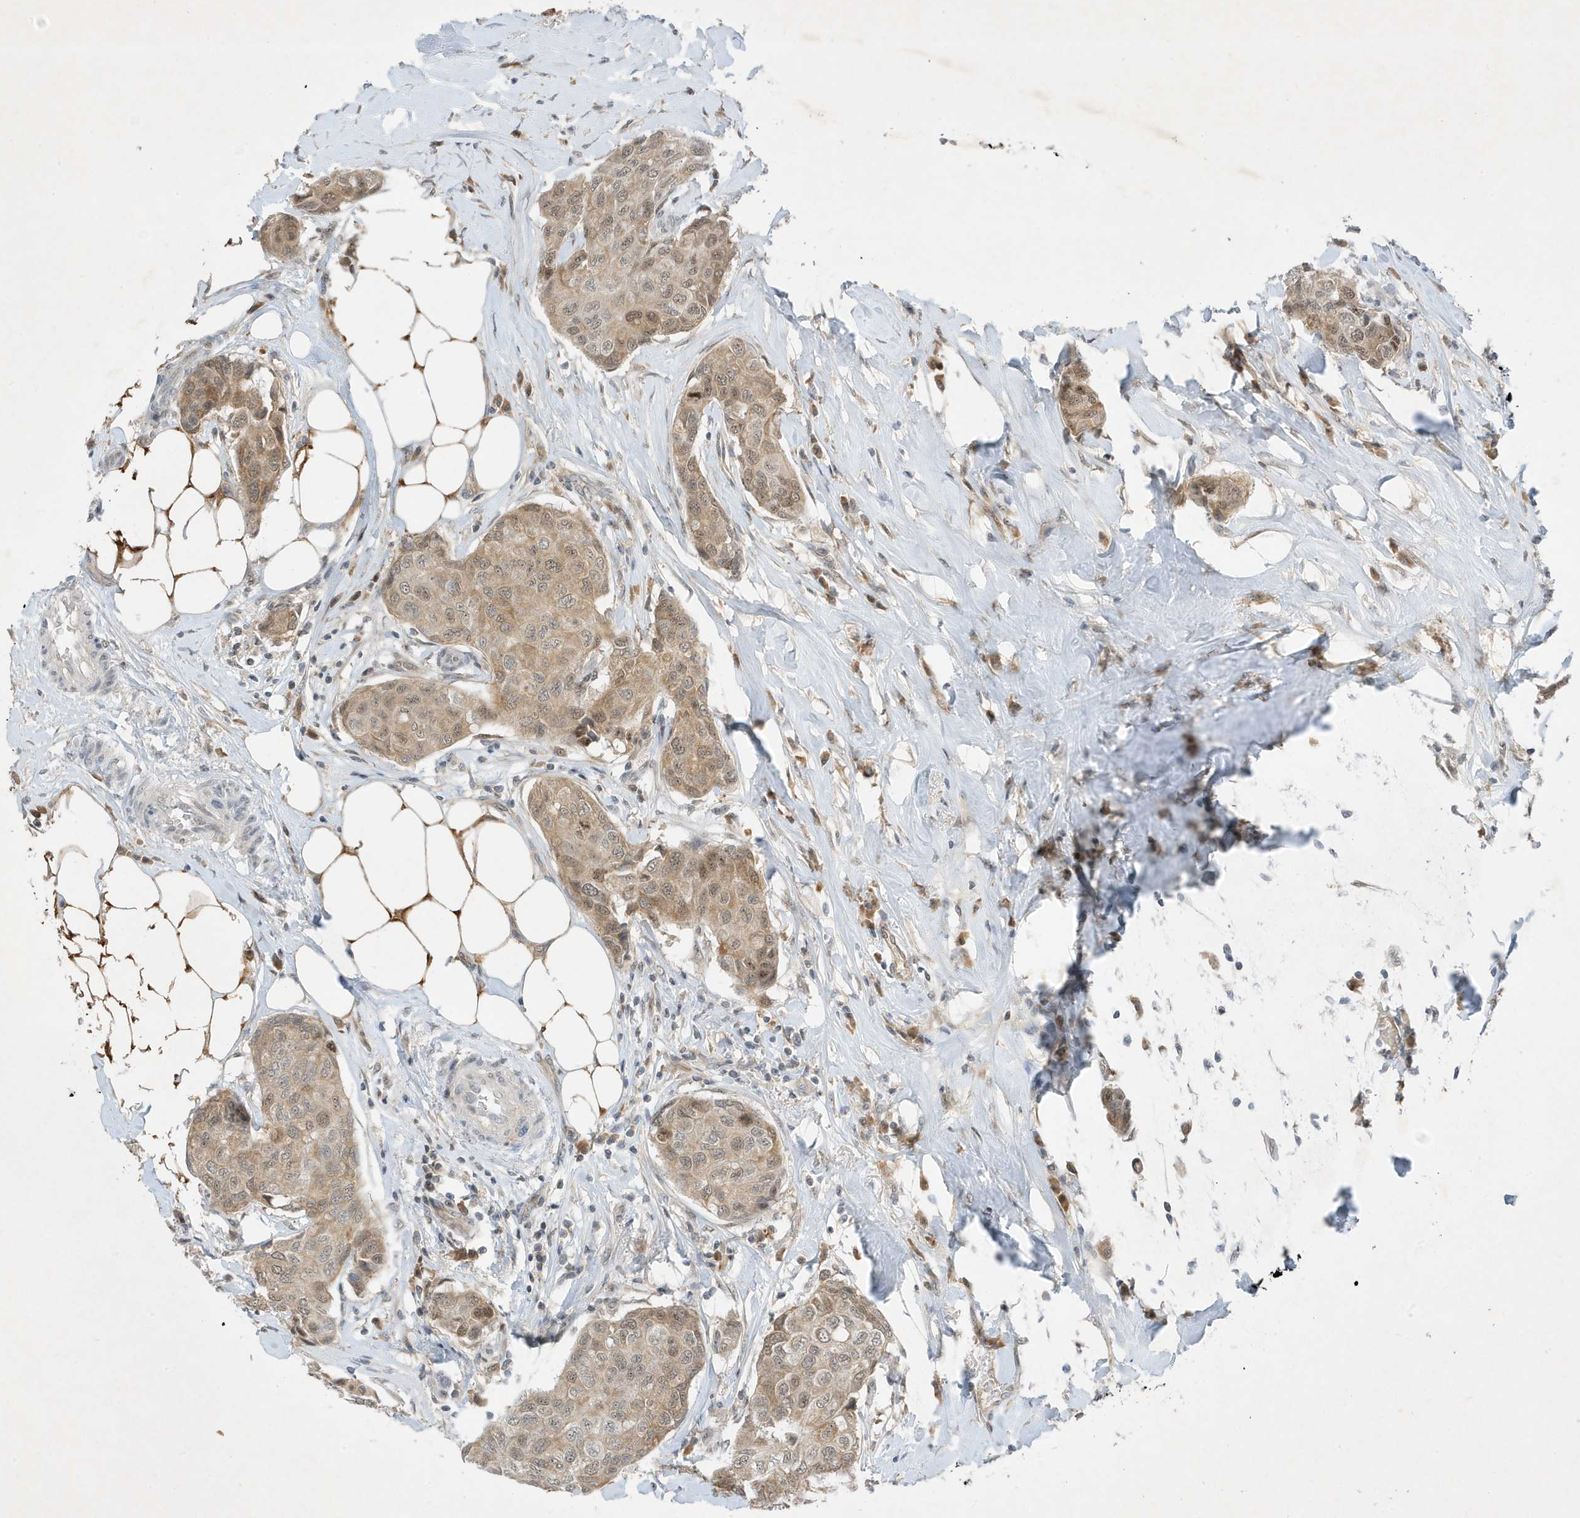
{"staining": {"intensity": "weak", "quantity": ">75%", "location": "cytoplasmic/membranous"}, "tissue": "breast cancer", "cell_type": "Tumor cells", "image_type": "cancer", "snomed": [{"axis": "morphology", "description": "Duct carcinoma"}, {"axis": "topography", "description": "Breast"}], "caption": "Tumor cells display weak cytoplasmic/membranous positivity in about >75% of cells in breast cancer (invasive ductal carcinoma).", "gene": "MAST3", "patient": {"sex": "female", "age": 80}}